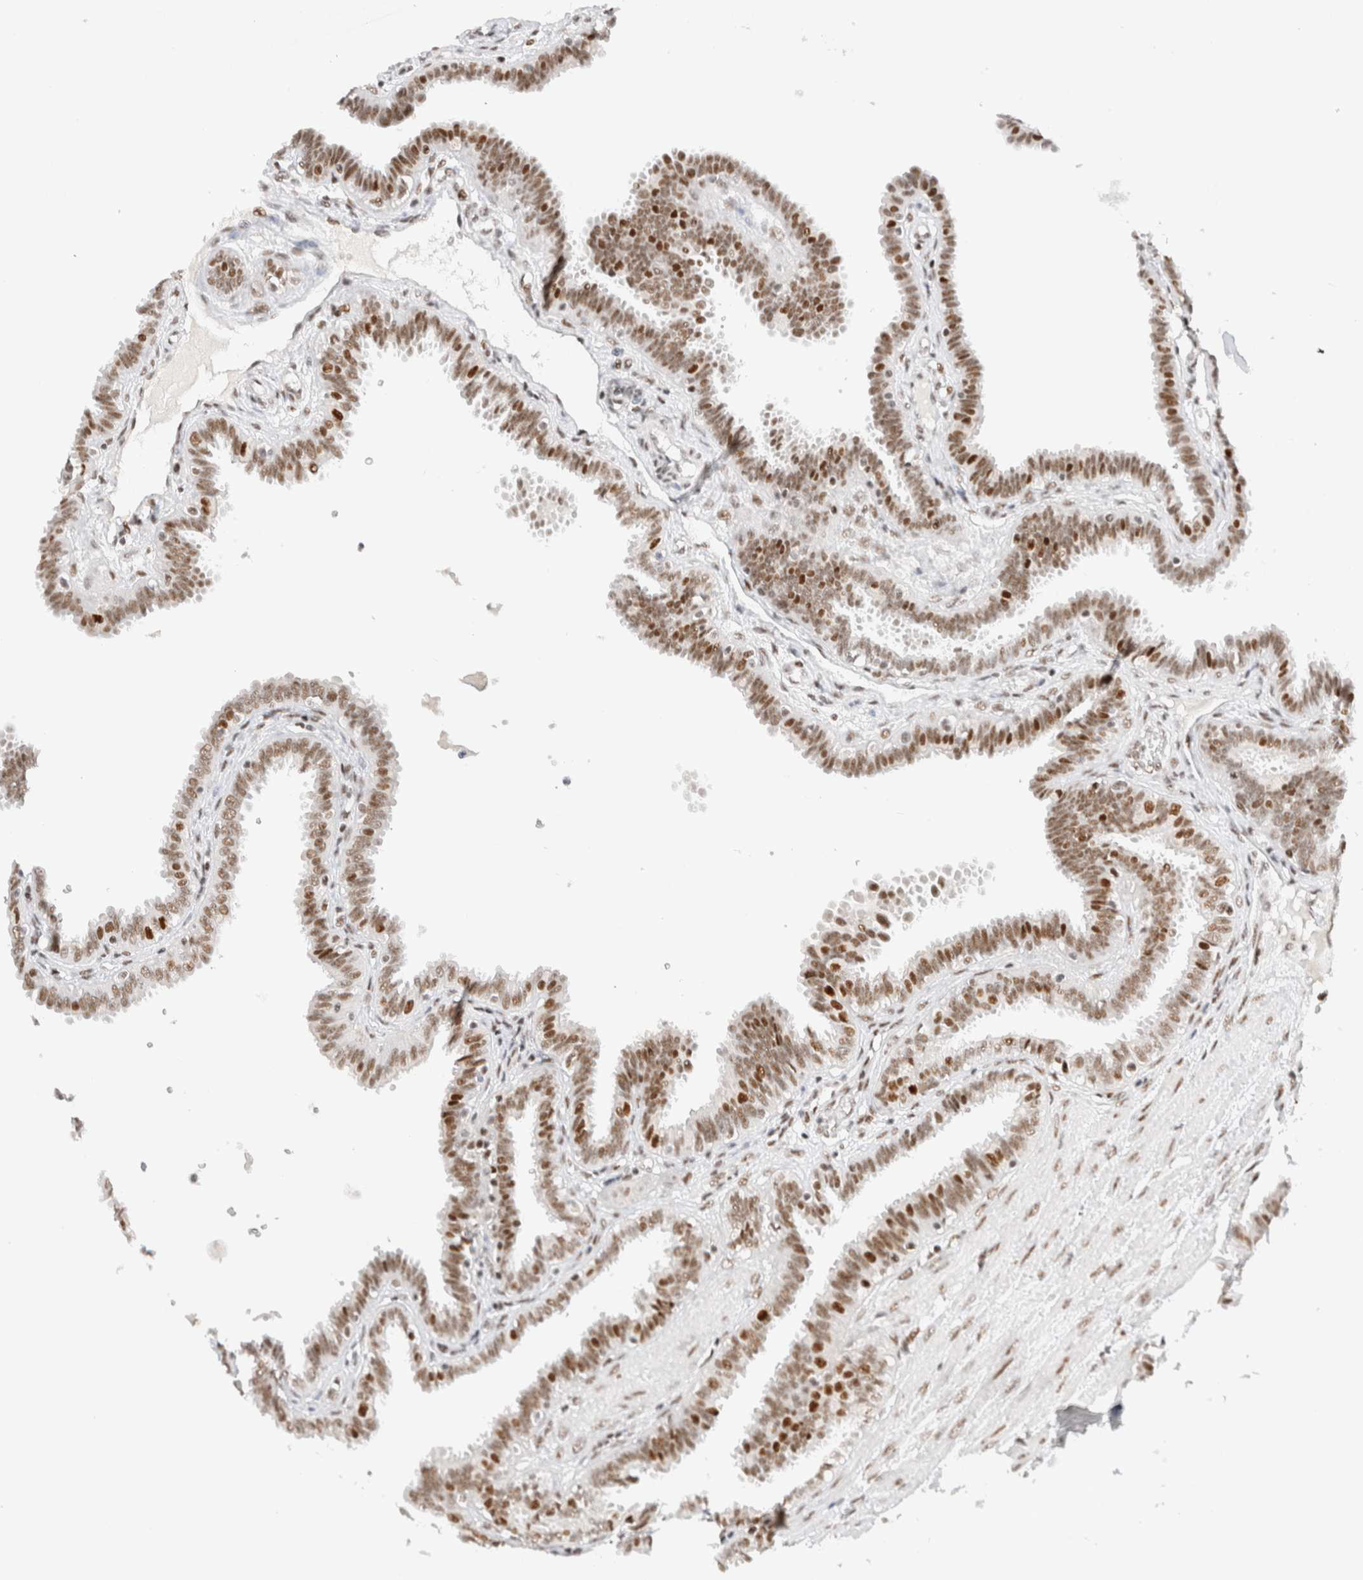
{"staining": {"intensity": "strong", "quantity": ">75%", "location": "nuclear"}, "tissue": "fallopian tube", "cell_type": "Glandular cells", "image_type": "normal", "snomed": [{"axis": "morphology", "description": "Normal tissue, NOS"}, {"axis": "topography", "description": "Fallopian tube"}], "caption": "This is a photomicrograph of immunohistochemistry (IHC) staining of unremarkable fallopian tube, which shows strong expression in the nuclear of glandular cells.", "gene": "ZNF282", "patient": {"sex": "female", "age": 32}}